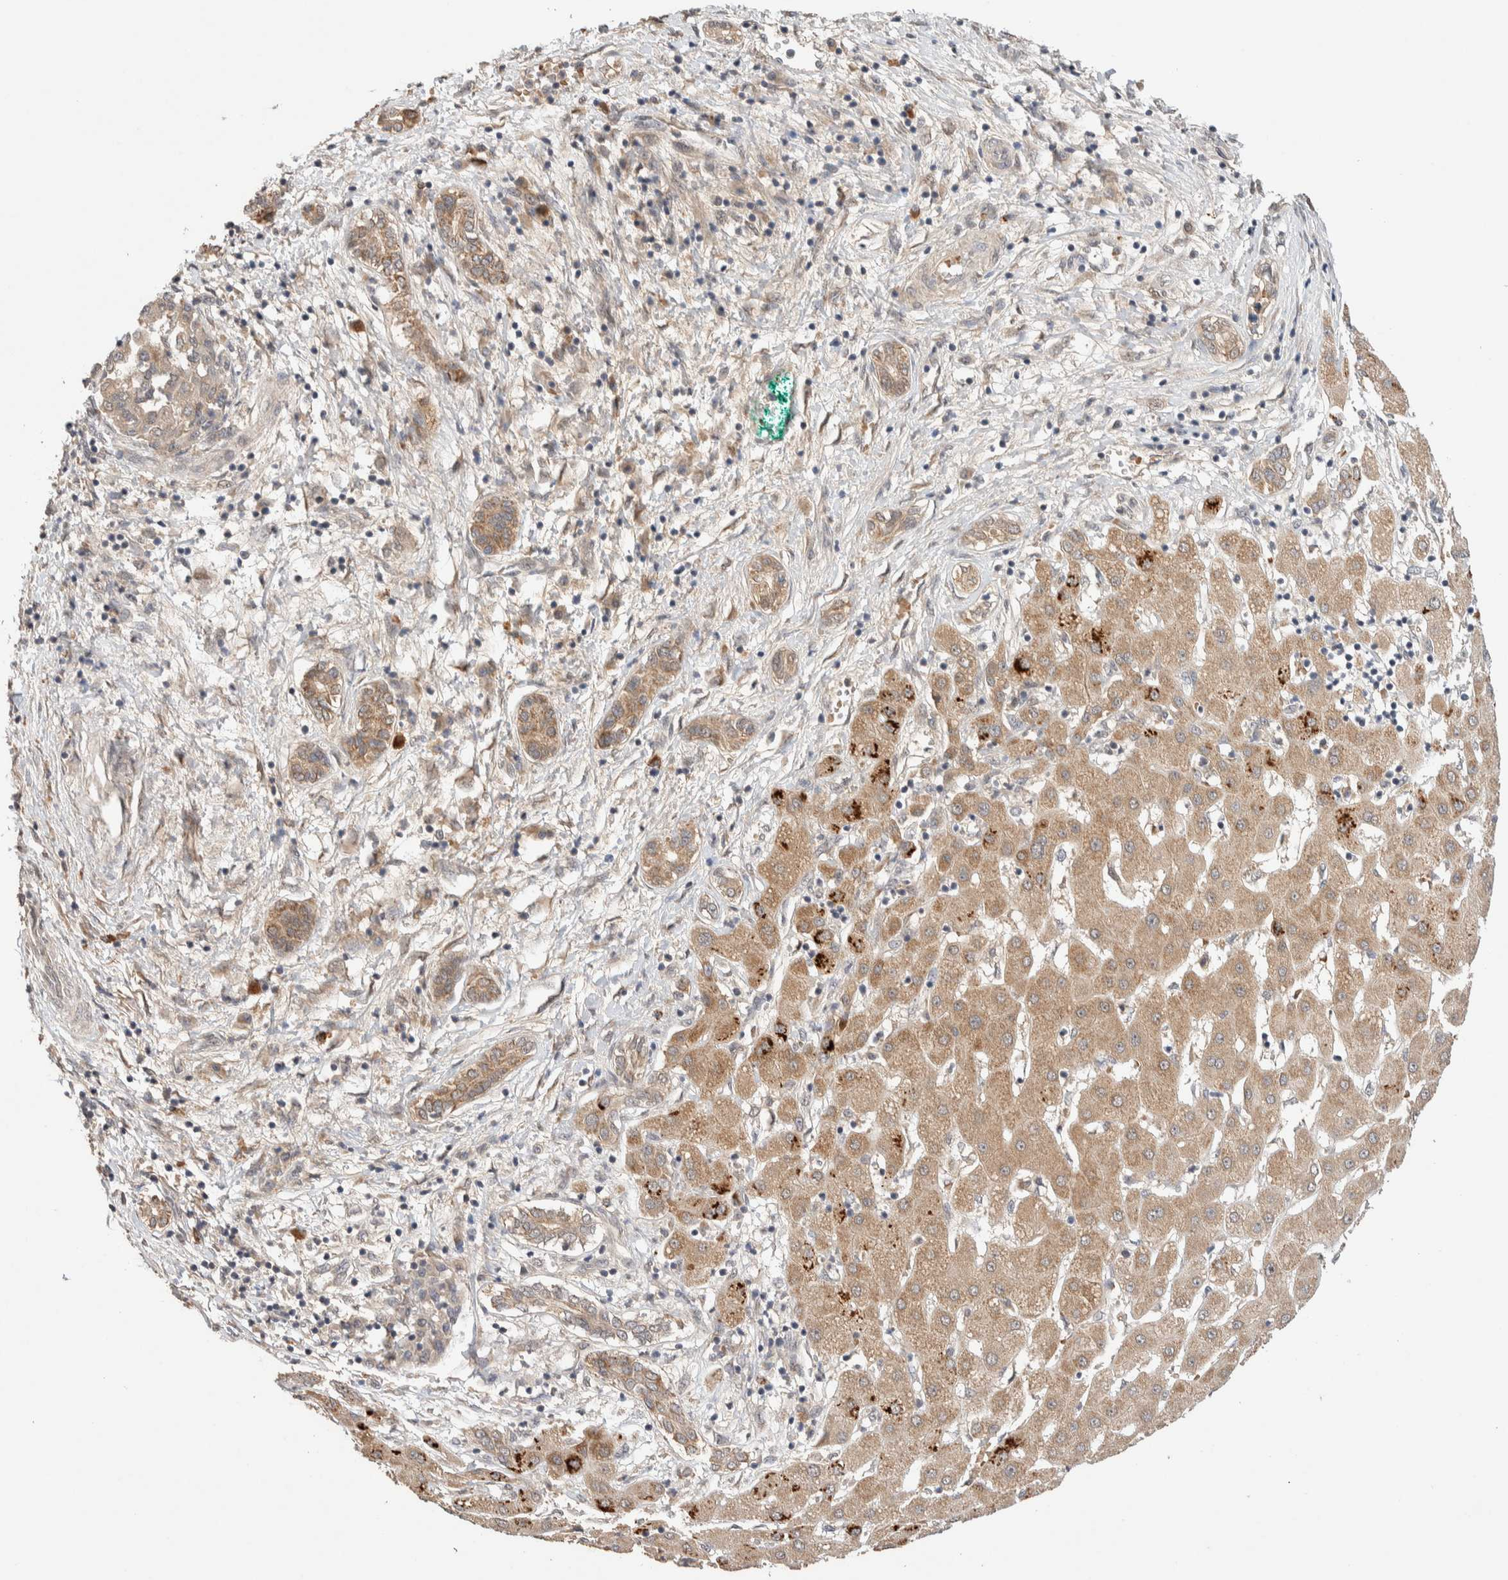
{"staining": {"intensity": "weak", "quantity": "25%-75%", "location": "cytoplasmic/membranous"}, "tissue": "liver cancer", "cell_type": "Tumor cells", "image_type": "cancer", "snomed": [{"axis": "morphology", "description": "Carcinoma, Hepatocellular, NOS"}, {"axis": "topography", "description": "Liver"}], "caption": "Immunohistochemical staining of liver hepatocellular carcinoma displays low levels of weak cytoplasmic/membranous staining in approximately 25%-75% of tumor cells.", "gene": "CASK", "patient": {"sex": "male", "age": 65}}